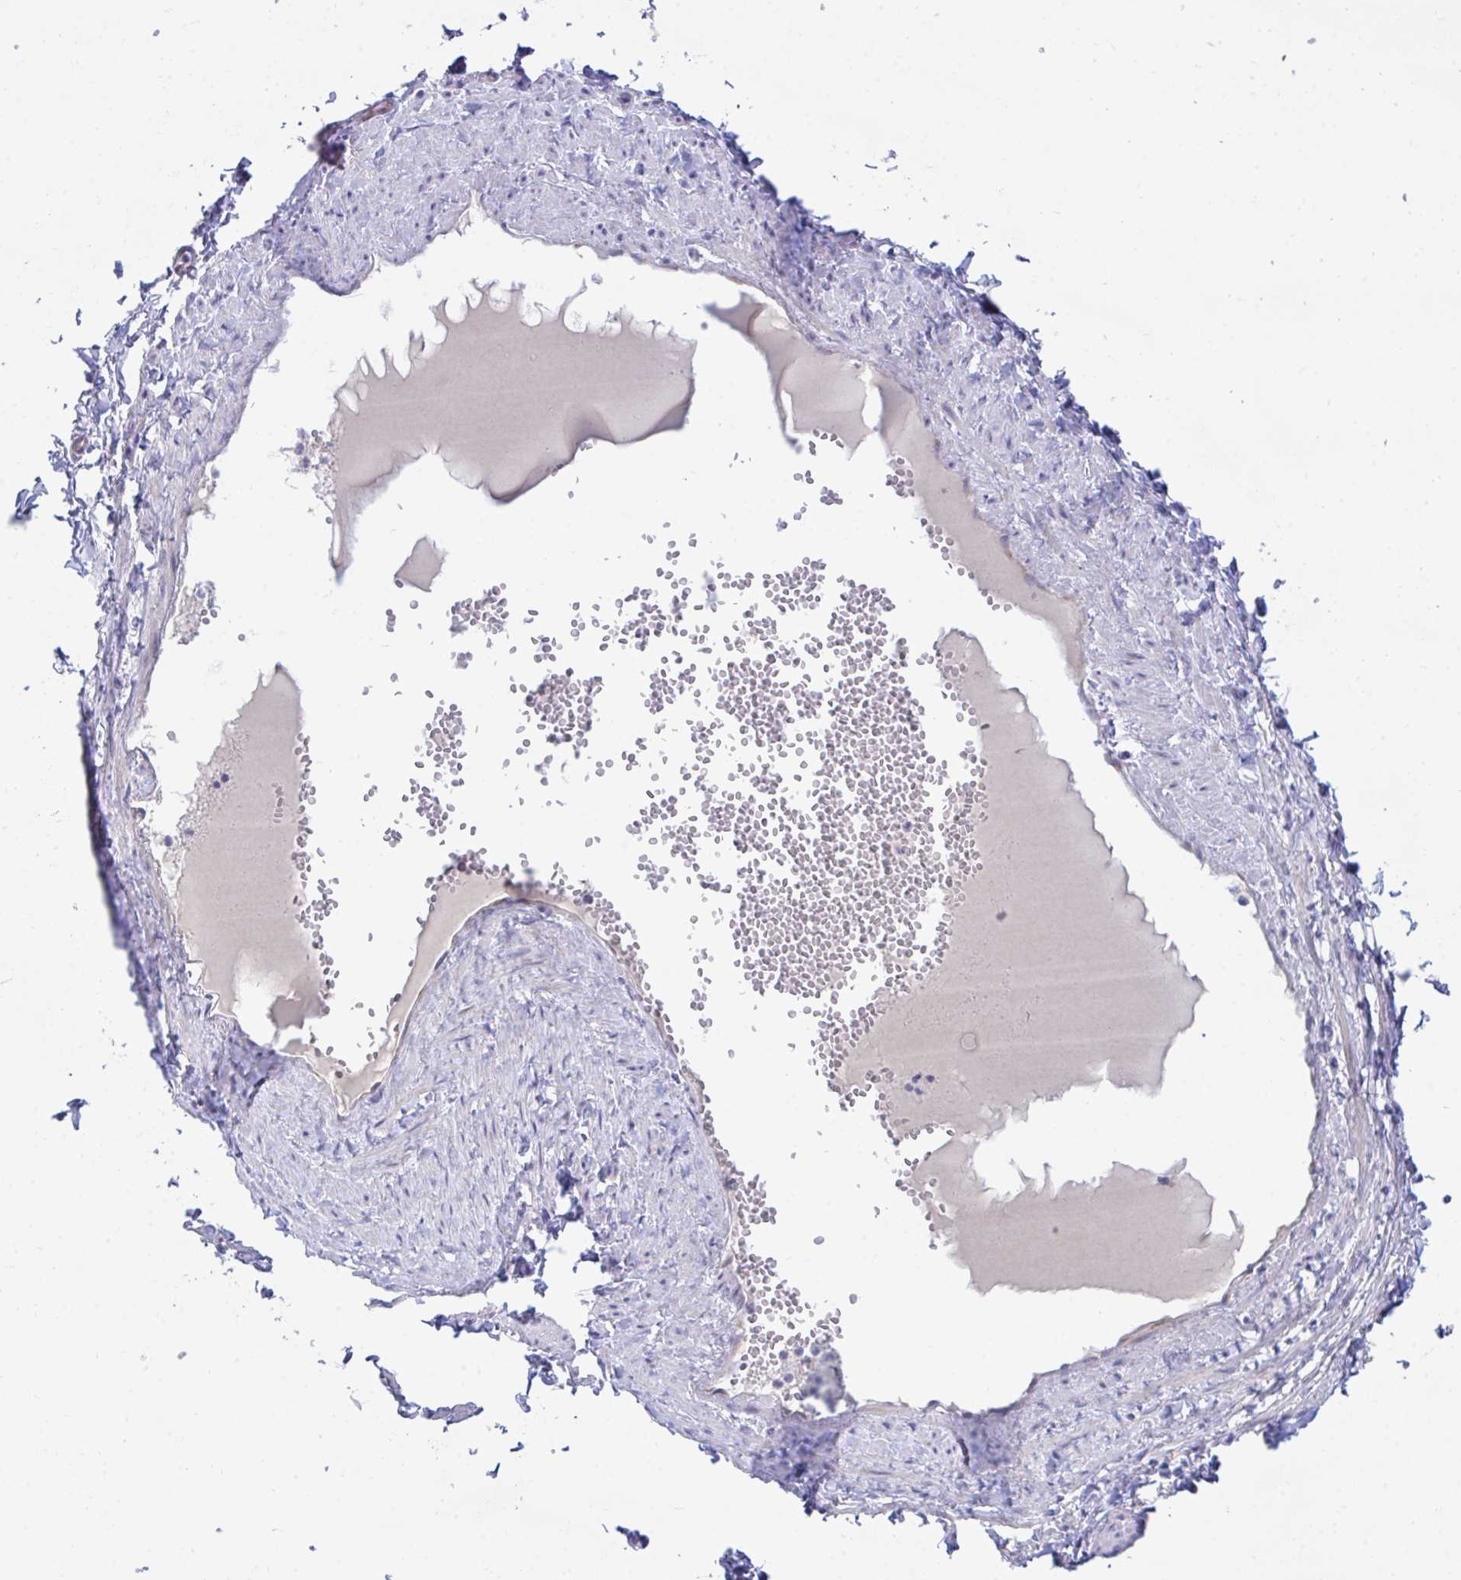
{"staining": {"intensity": "negative", "quantity": "none", "location": "none"}, "tissue": "soft tissue", "cell_type": "Fibroblasts", "image_type": "normal", "snomed": [{"axis": "morphology", "description": "Normal tissue, NOS"}, {"axis": "topography", "description": "Vulva"}, {"axis": "topography", "description": "Peripheral nerve tissue"}], "caption": "High magnification brightfield microscopy of unremarkable soft tissue stained with DAB (3,3'-diaminobenzidine) (brown) and counterstained with hematoxylin (blue): fibroblasts show no significant staining.", "gene": "MED9", "patient": {"sex": "female", "age": 66}}